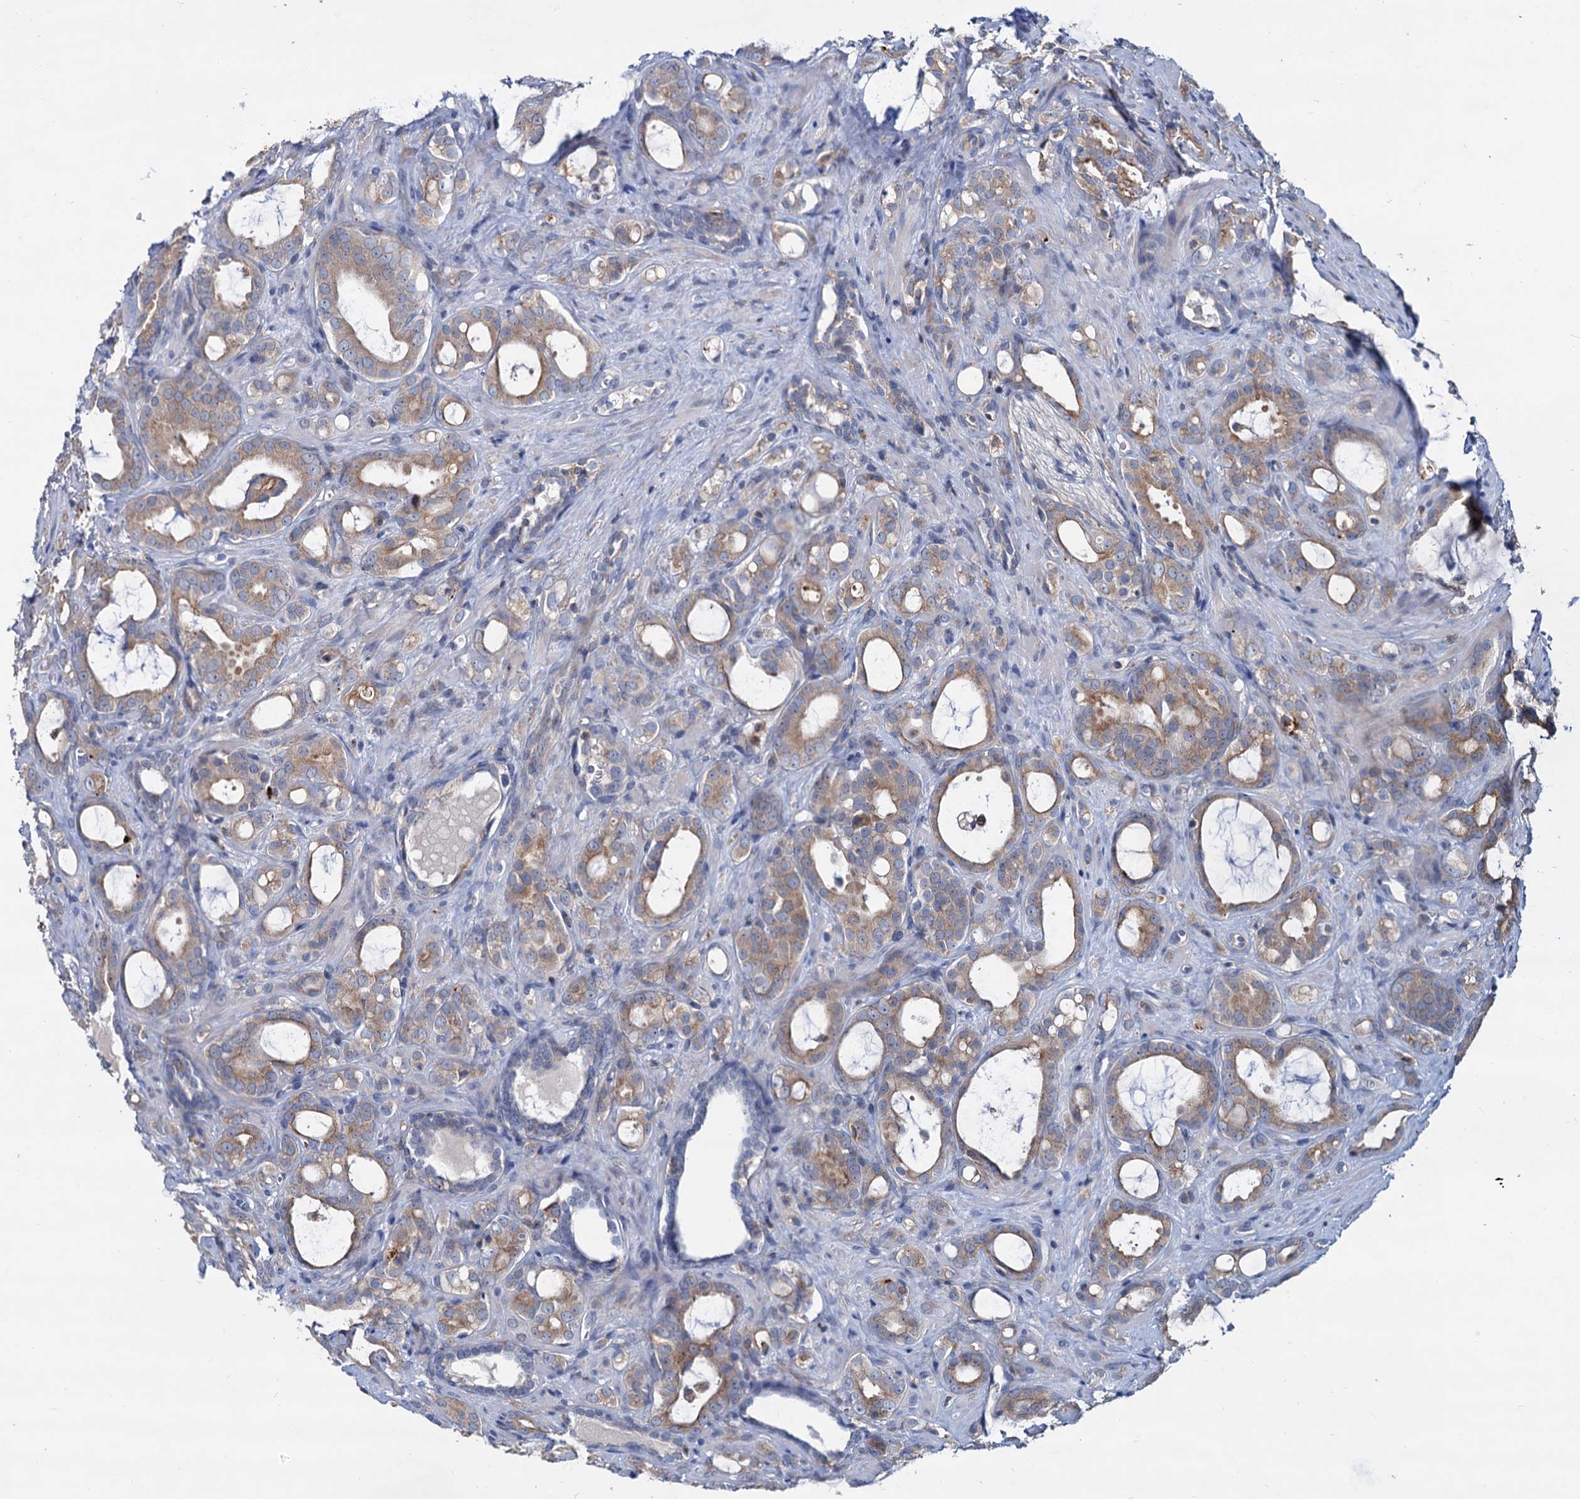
{"staining": {"intensity": "moderate", "quantity": "25%-75%", "location": "cytoplasmic/membranous"}, "tissue": "prostate cancer", "cell_type": "Tumor cells", "image_type": "cancer", "snomed": [{"axis": "morphology", "description": "Adenocarcinoma, High grade"}, {"axis": "topography", "description": "Prostate"}], "caption": "Immunohistochemistry (DAB) staining of prostate high-grade adenocarcinoma shows moderate cytoplasmic/membranous protein staining in approximately 25%-75% of tumor cells.", "gene": "LRCH4", "patient": {"sex": "male", "age": 72}}